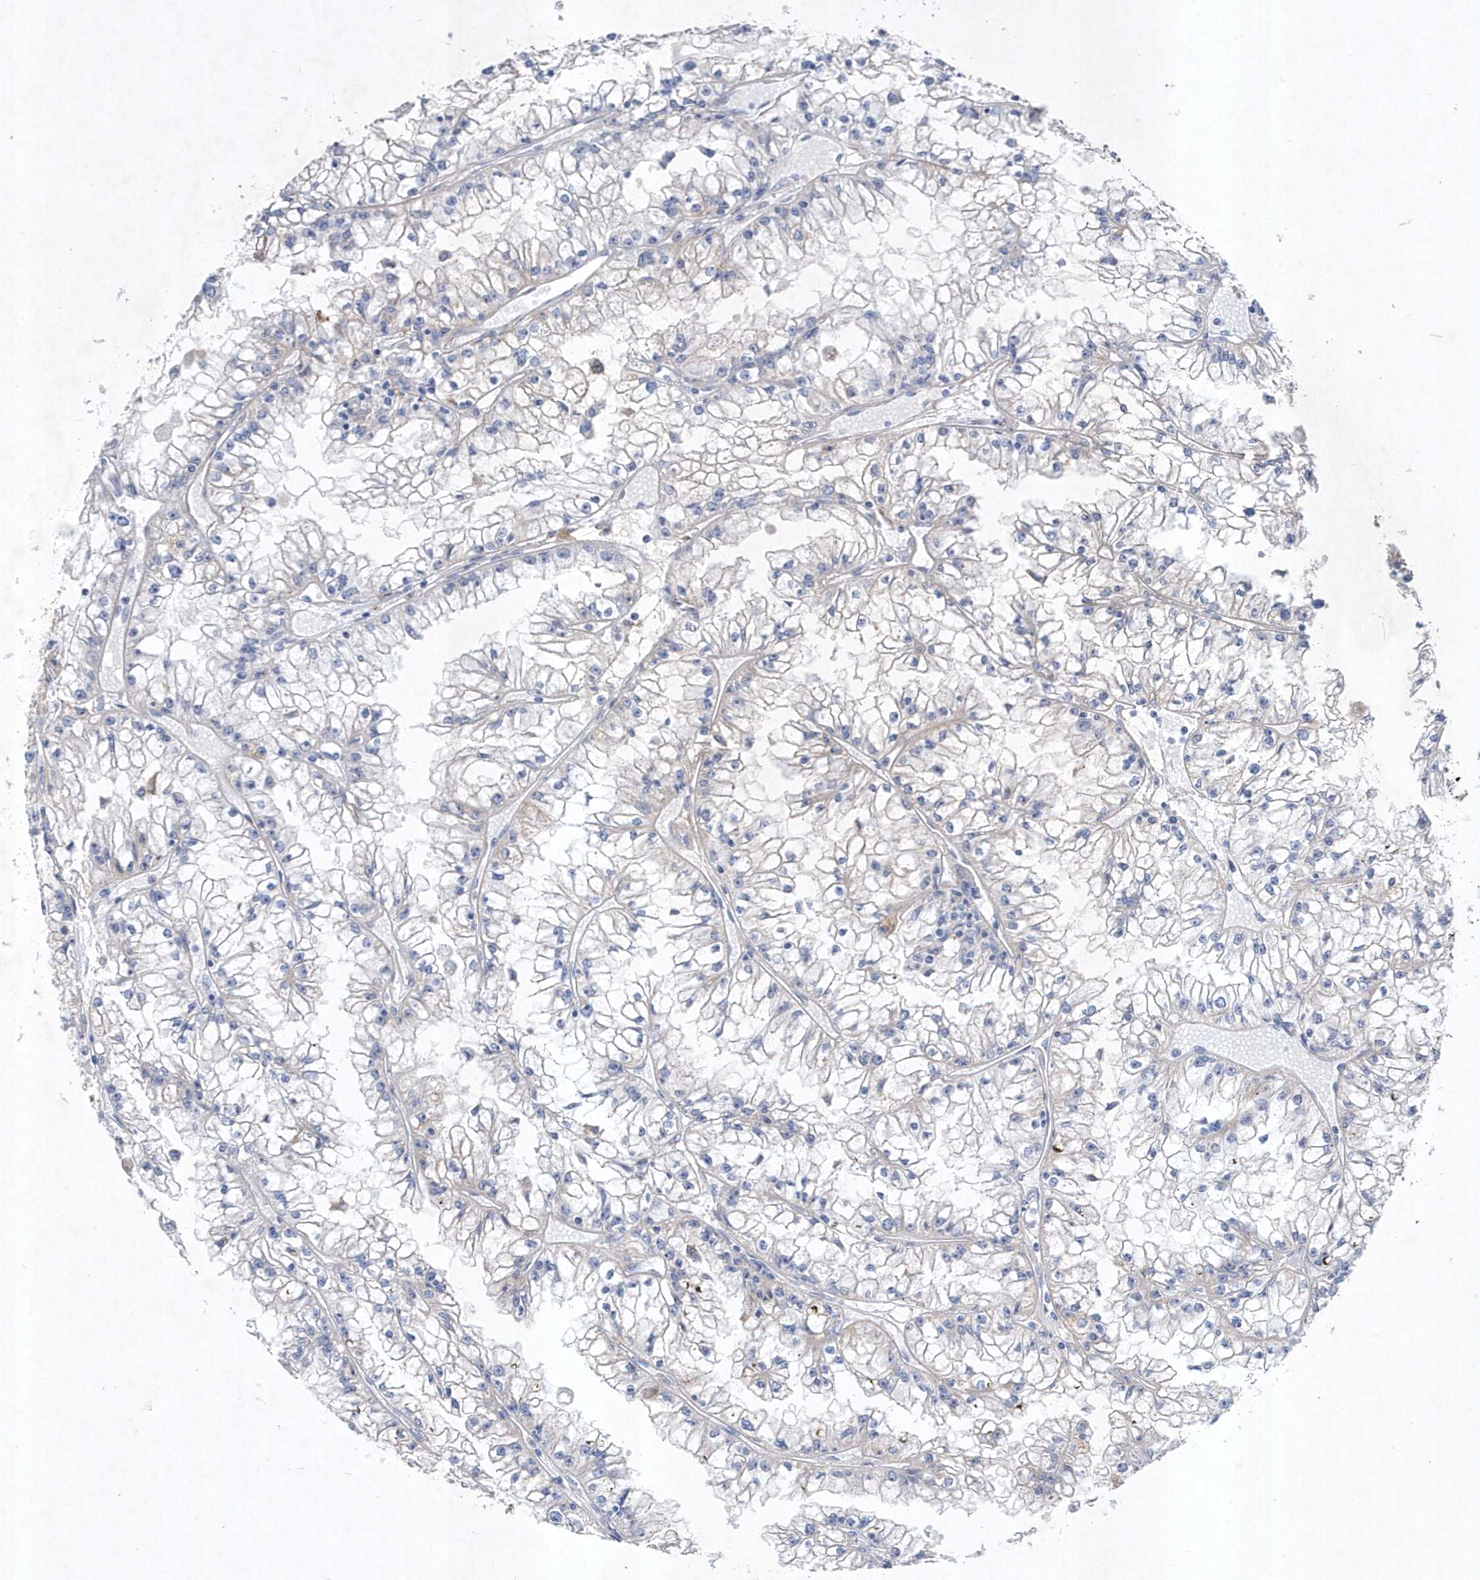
{"staining": {"intensity": "negative", "quantity": "none", "location": "none"}, "tissue": "renal cancer", "cell_type": "Tumor cells", "image_type": "cancer", "snomed": [{"axis": "morphology", "description": "Adenocarcinoma, NOS"}, {"axis": "topography", "description": "Kidney"}], "caption": "Human renal cancer (adenocarcinoma) stained for a protein using immunohistochemistry reveals no positivity in tumor cells.", "gene": "LONRF2", "patient": {"sex": "male", "age": 56}}